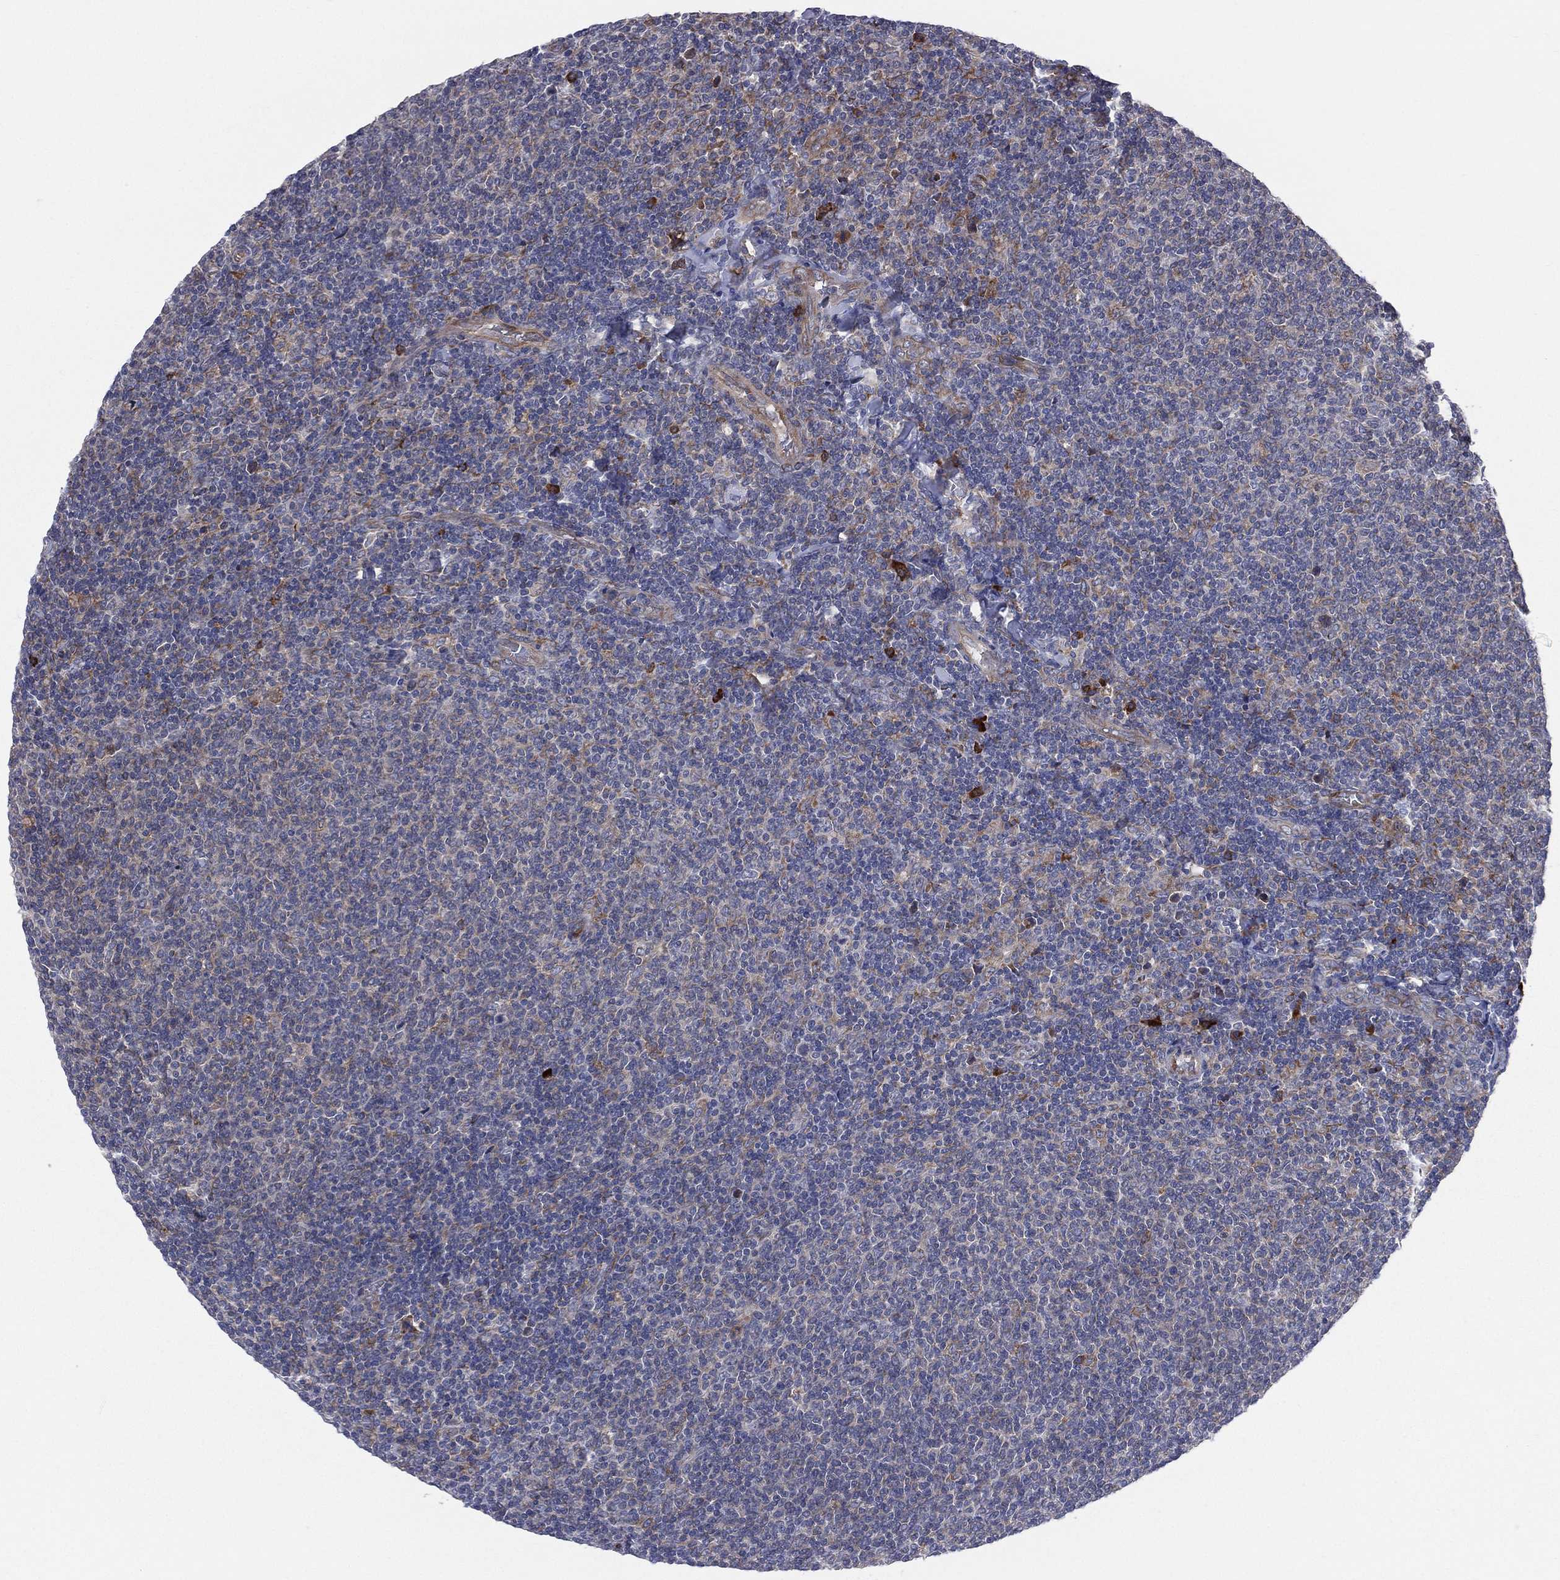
{"staining": {"intensity": "negative", "quantity": "none", "location": "none"}, "tissue": "lymphoma", "cell_type": "Tumor cells", "image_type": "cancer", "snomed": [{"axis": "morphology", "description": "Malignant lymphoma, non-Hodgkin's type, Low grade"}, {"axis": "topography", "description": "Lymph node"}], "caption": "Immunohistochemical staining of malignant lymphoma, non-Hodgkin's type (low-grade) exhibits no significant expression in tumor cells. The staining was performed using DAB to visualize the protein expression in brown, while the nuclei were stained in blue with hematoxylin (Magnification: 20x).", "gene": "CCDC159", "patient": {"sex": "male", "age": 52}}